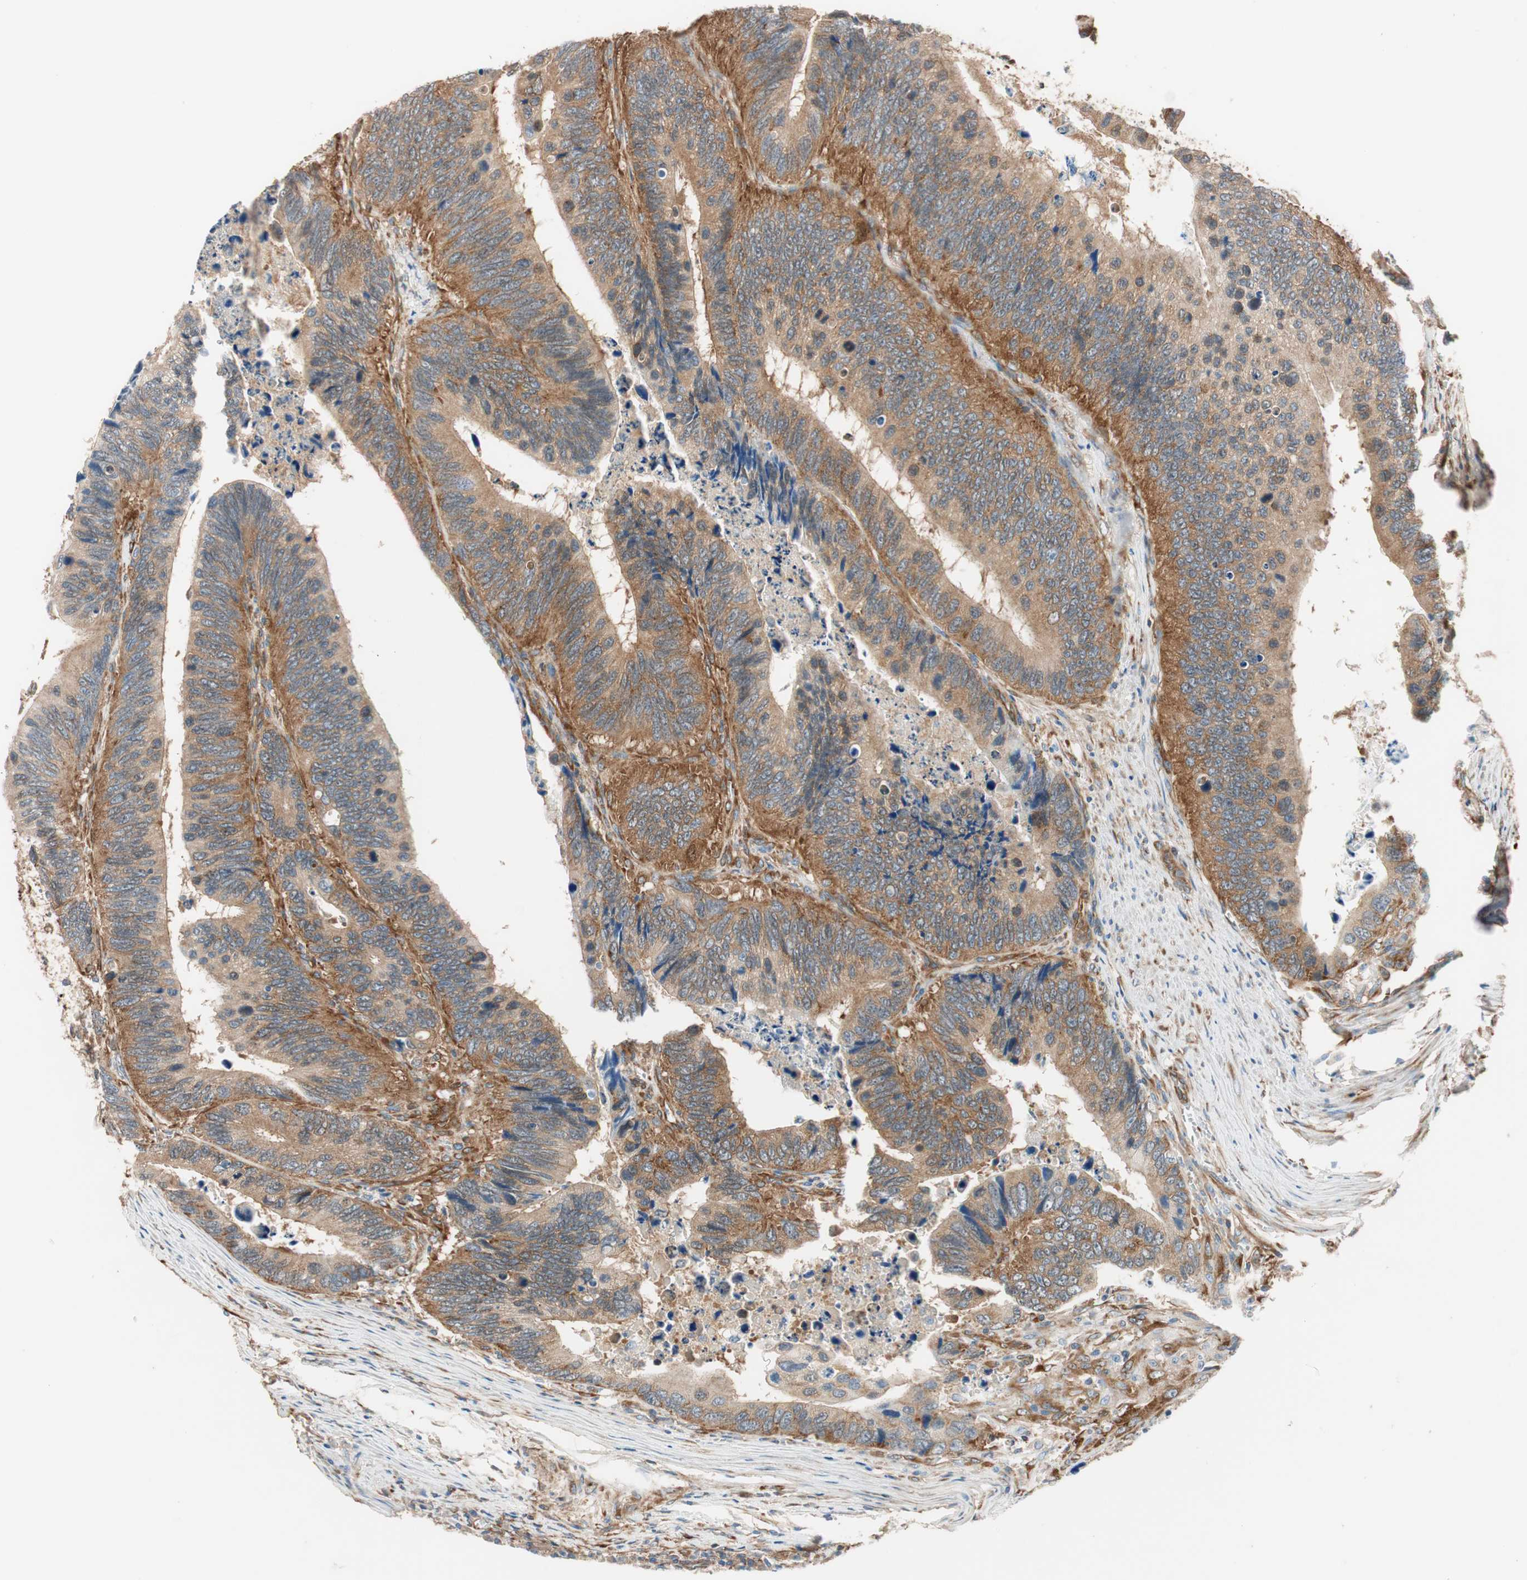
{"staining": {"intensity": "moderate", "quantity": ">75%", "location": "cytoplasmic/membranous"}, "tissue": "colorectal cancer", "cell_type": "Tumor cells", "image_type": "cancer", "snomed": [{"axis": "morphology", "description": "Adenocarcinoma, NOS"}, {"axis": "topography", "description": "Colon"}], "caption": "Human colorectal cancer stained with a brown dye exhibits moderate cytoplasmic/membranous positive positivity in approximately >75% of tumor cells.", "gene": "WASL", "patient": {"sex": "male", "age": 72}}